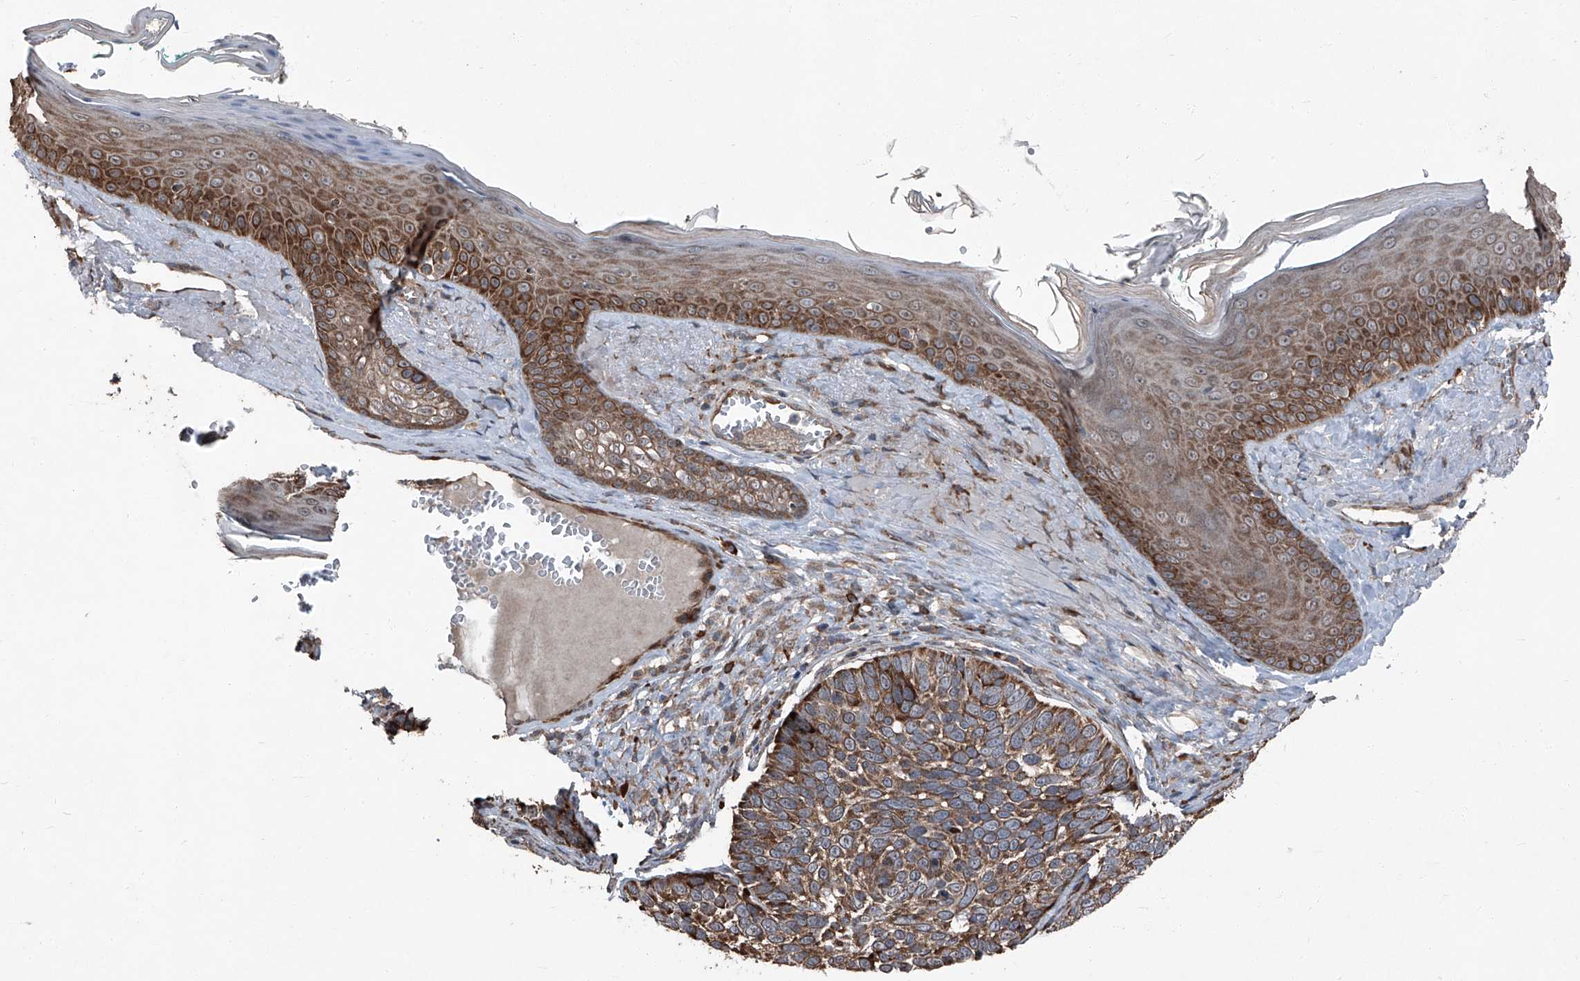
{"staining": {"intensity": "moderate", "quantity": ">75%", "location": "cytoplasmic/membranous"}, "tissue": "skin cancer", "cell_type": "Tumor cells", "image_type": "cancer", "snomed": [{"axis": "morphology", "description": "Basal cell carcinoma"}, {"axis": "topography", "description": "Skin"}], "caption": "This is a micrograph of immunohistochemistry staining of basal cell carcinoma (skin), which shows moderate staining in the cytoplasmic/membranous of tumor cells.", "gene": "LIMK1", "patient": {"sex": "male", "age": 62}}